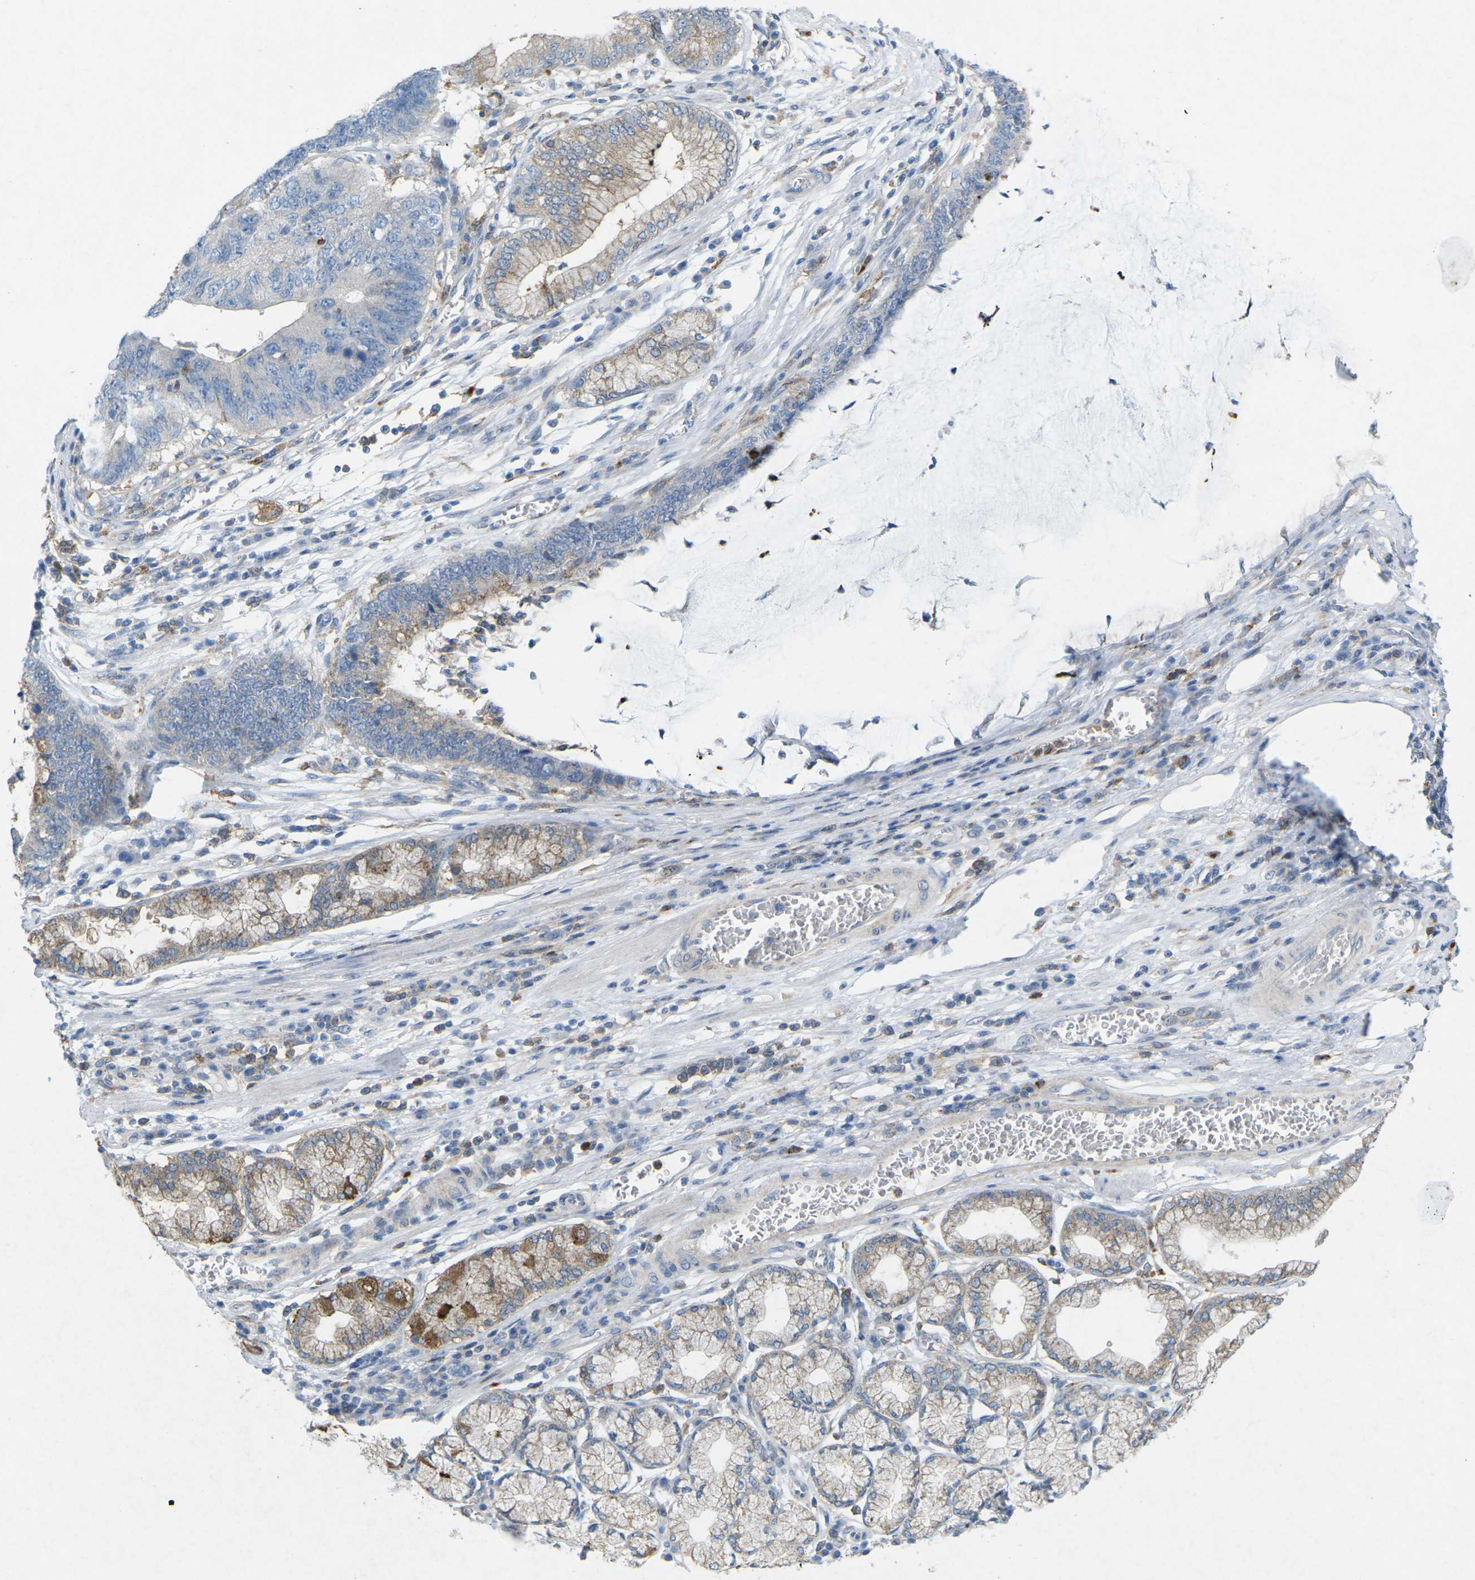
{"staining": {"intensity": "weak", "quantity": "25%-75%", "location": "cytoplasmic/membranous"}, "tissue": "stomach cancer", "cell_type": "Tumor cells", "image_type": "cancer", "snomed": [{"axis": "morphology", "description": "Adenocarcinoma, NOS"}, {"axis": "topography", "description": "Stomach"}], "caption": "IHC (DAB) staining of human adenocarcinoma (stomach) exhibits weak cytoplasmic/membranous protein positivity in about 25%-75% of tumor cells.", "gene": "STK11", "patient": {"sex": "male", "age": 59}}